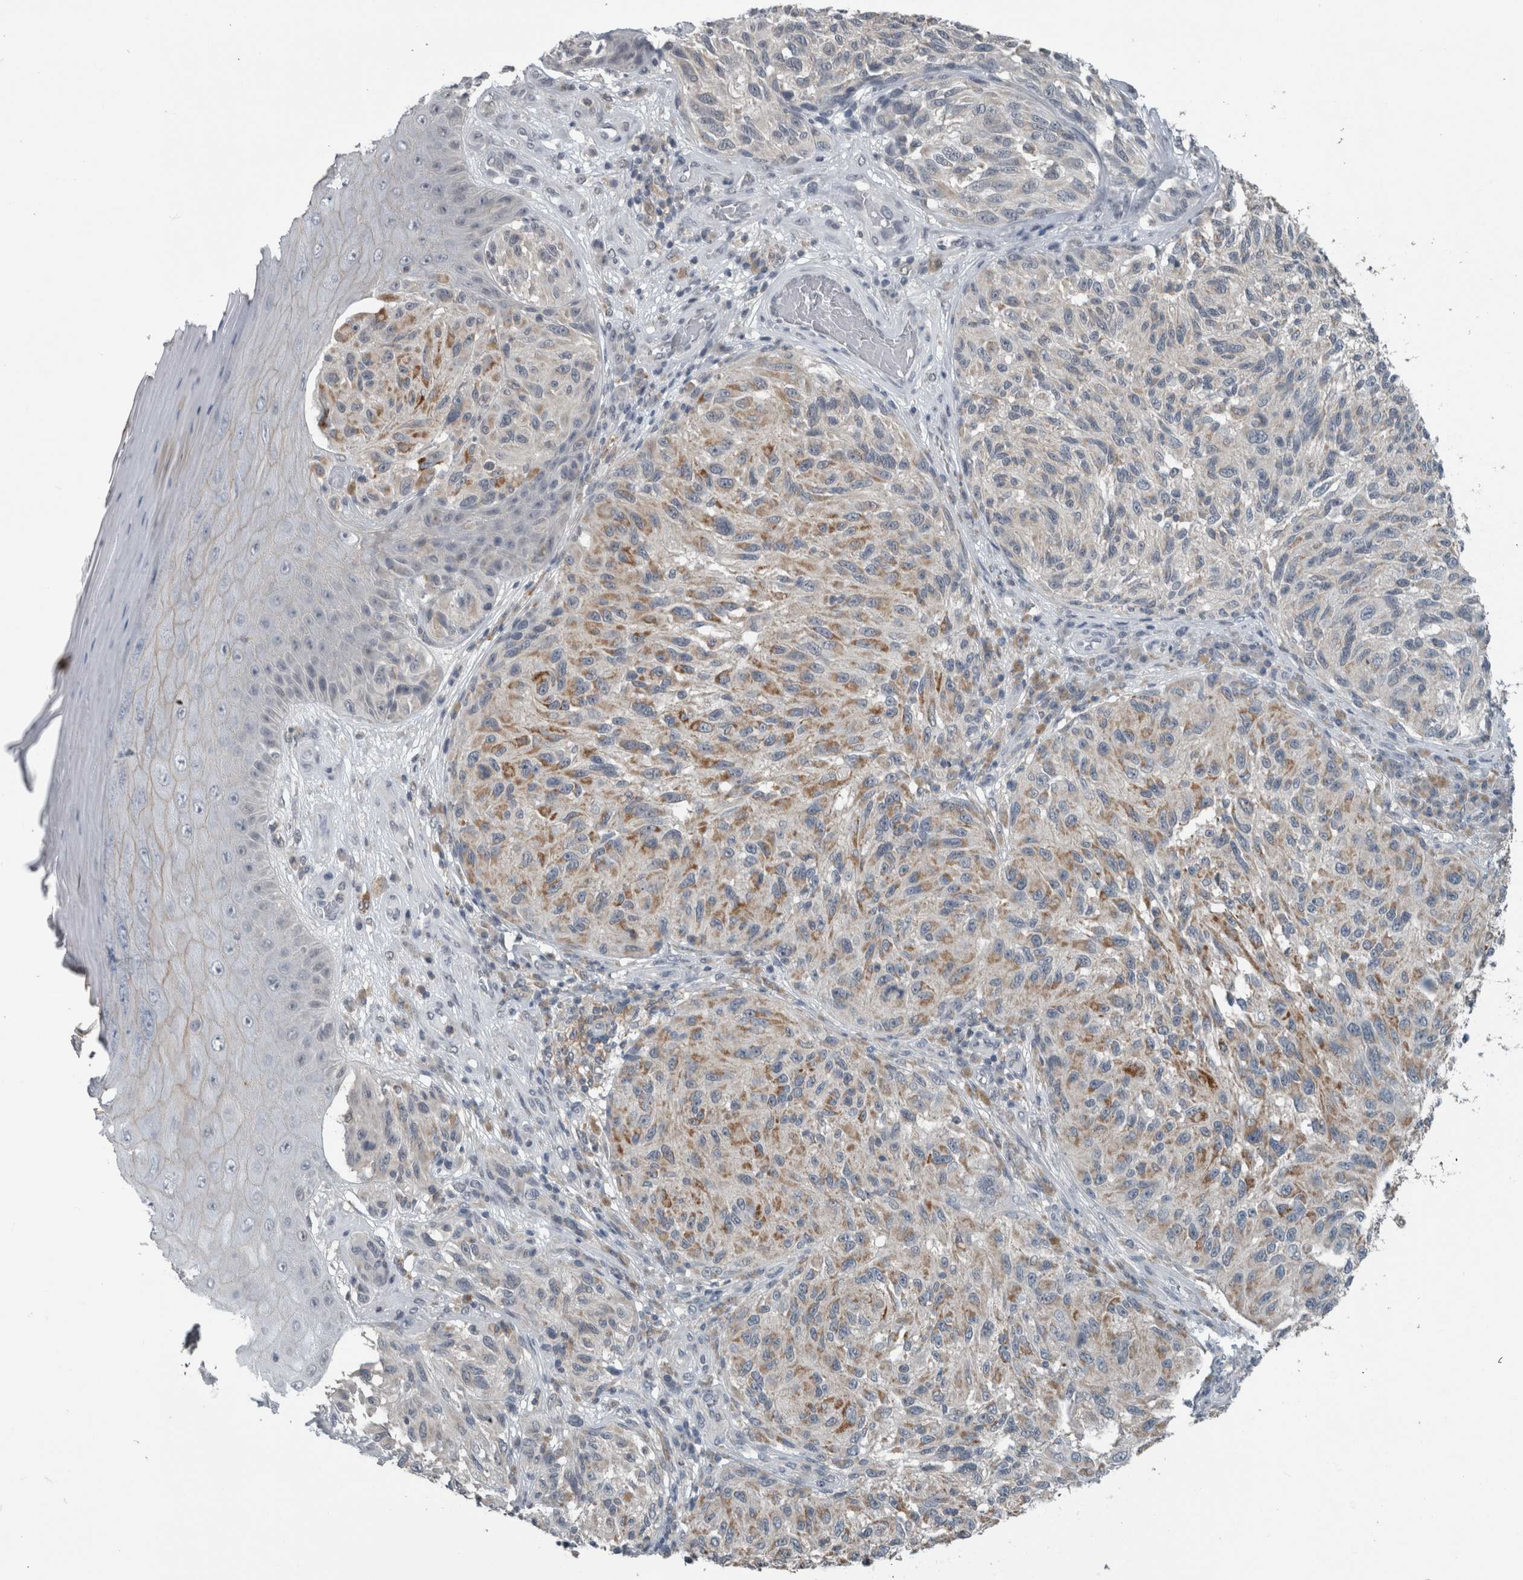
{"staining": {"intensity": "moderate", "quantity": "25%-75%", "location": "cytoplasmic/membranous"}, "tissue": "melanoma", "cell_type": "Tumor cells", "image_type": "cancer", "snomed": [{"axis": "morphology", "description": "Malignant melanoma, NOS"}, {"axis": "topography", "description": "Skin"}], "caption": "Protein expression analysis of human malignant melanoma reveals moderate cytoplasmic/membranous positivity in about 25%-75% of tumor cells.", "gene": "ACSF2", "patient": {"sex": "female", "age": 73}}